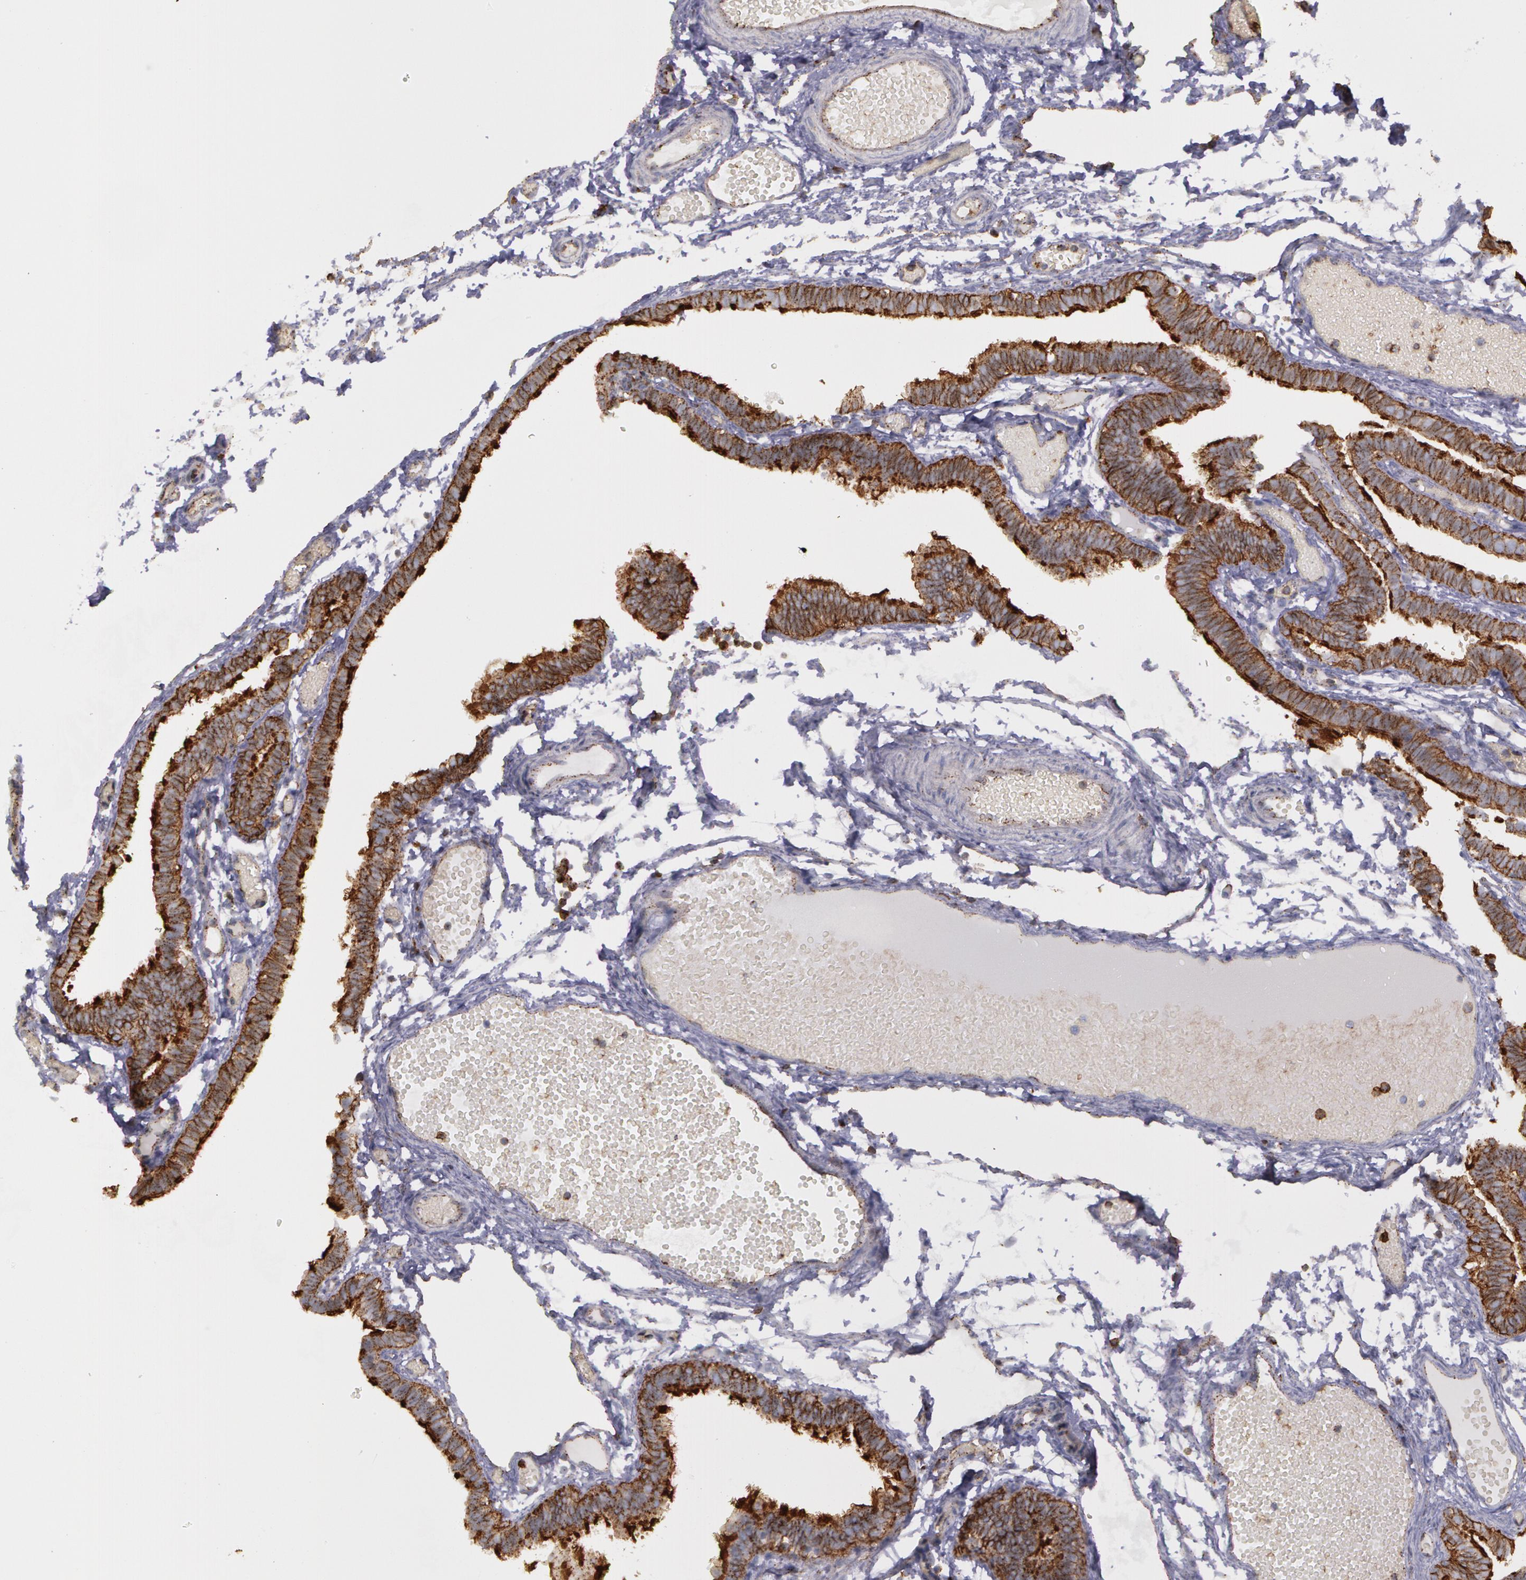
{"staining": {"intensity": "strong", "quantity": ">75%", "location": "cytoplasmic/membranous"}, "tissue": "fallopian tube", "cell_type": "Glandular cells", "image_type": "normal", "snomed": [{"axis": "morphology", "description": "Normal tissue, NOS"}, {"axis": "topography", "description": "Fallopian tube"}], "caption": "Normal fallopian tube exhibits strong cytoplasmic/membranous staining in approximately >75% of glandular cells (DAB = brown stain, brightfield microscopy at high magnification)..", "gene": "FLOT2", "patient": {"sex": "female", "age": 29}}